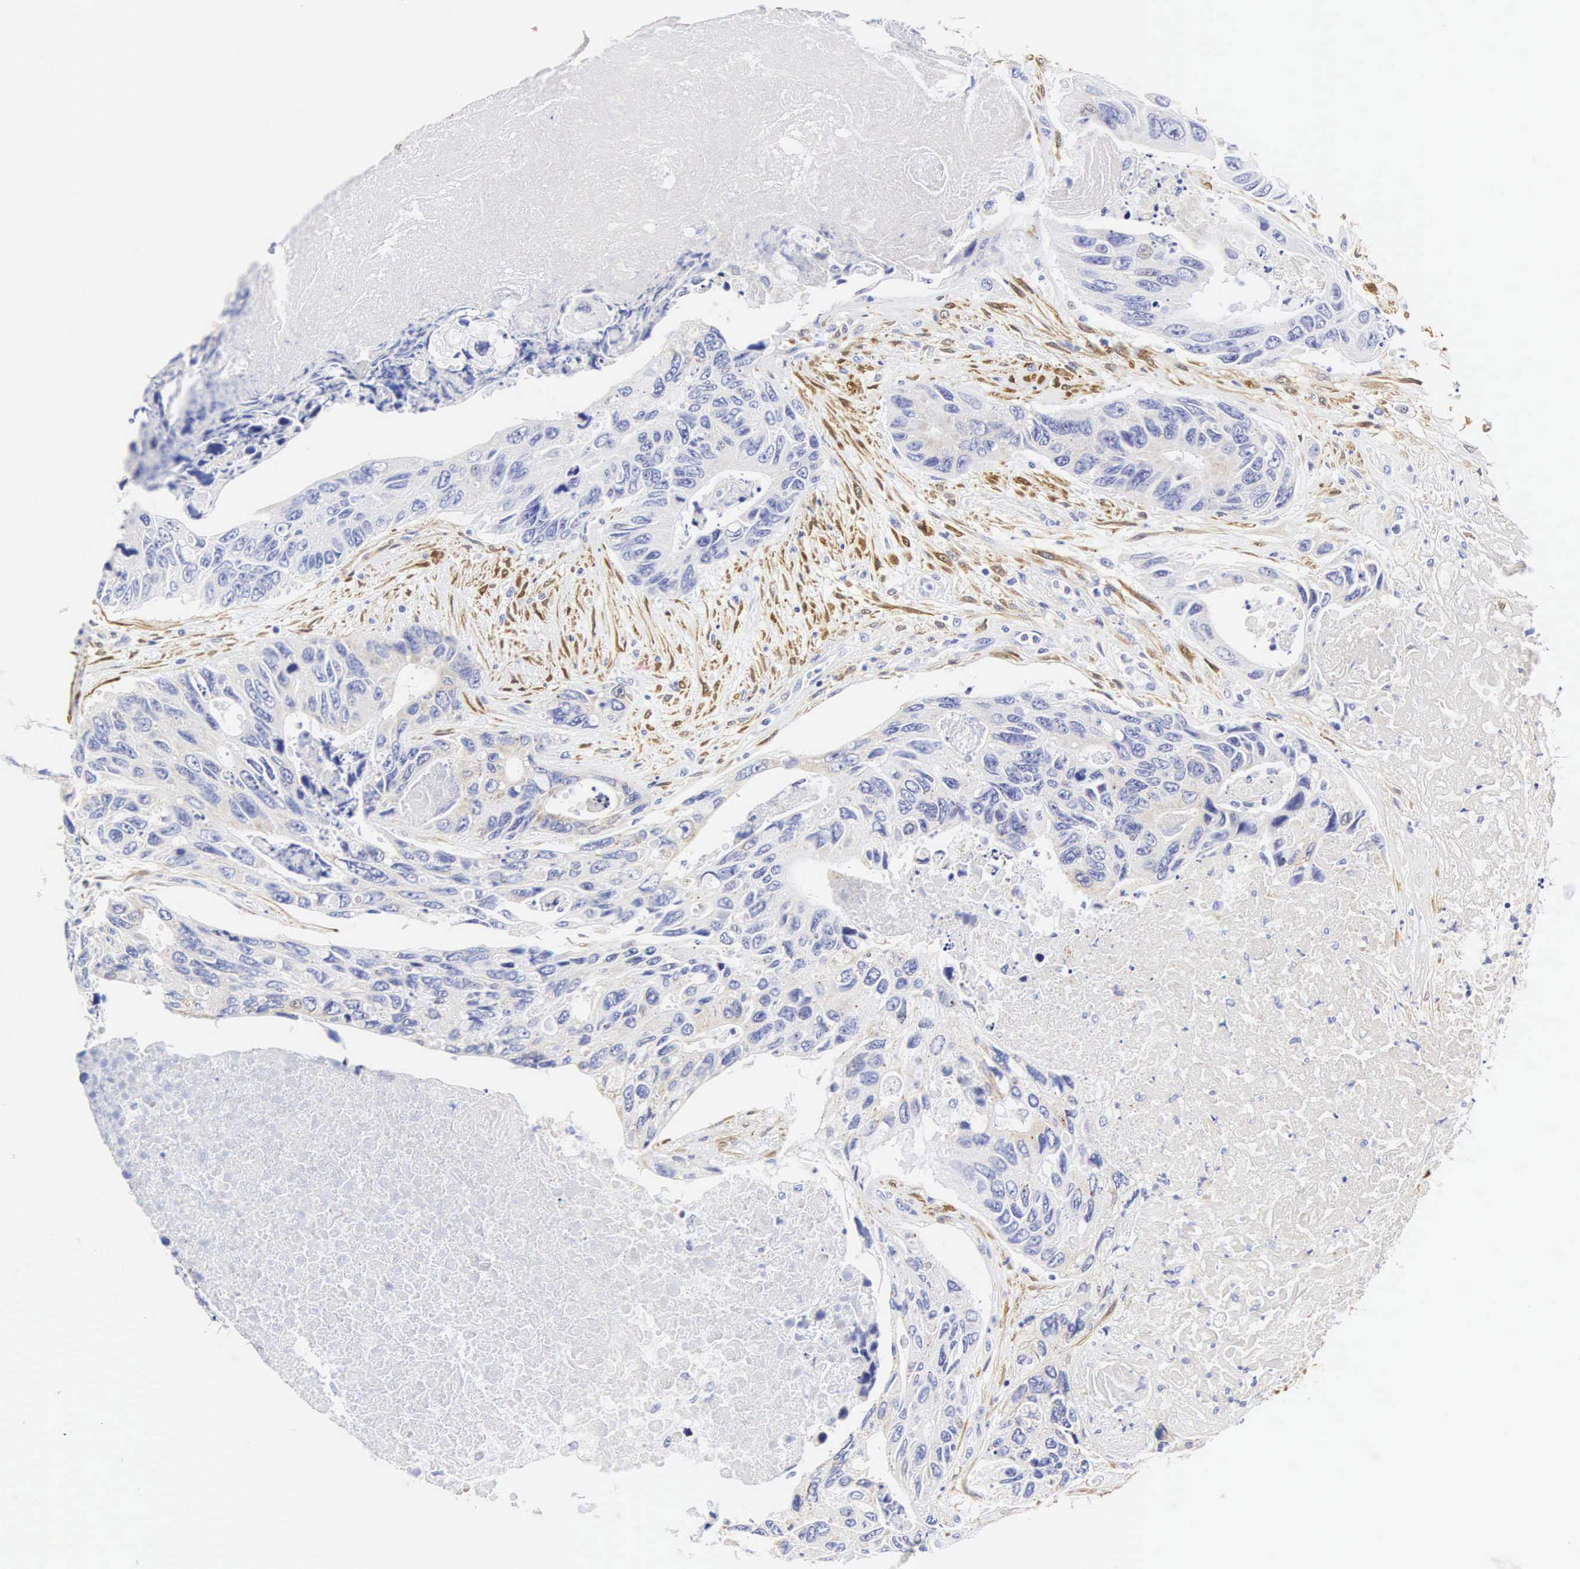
{"staining": {"intensity": "negative", "quantity": "none", "location": "none"}, "tissue": "colorectal cancer", "cell_type": "Tumor cells", "image_type": "cancer", "snomed": [{"axis": "morphology", "description": "Adenocarcinoma, NOS"}, {"axis": "topography", "description": "Colon"}], "caption": "The micrograph demonstrates no staining of tumor cells in adenocarcinoma (colorectal).", "gene": "CNN1", "patient": {"sex": "female", "age": 86}}